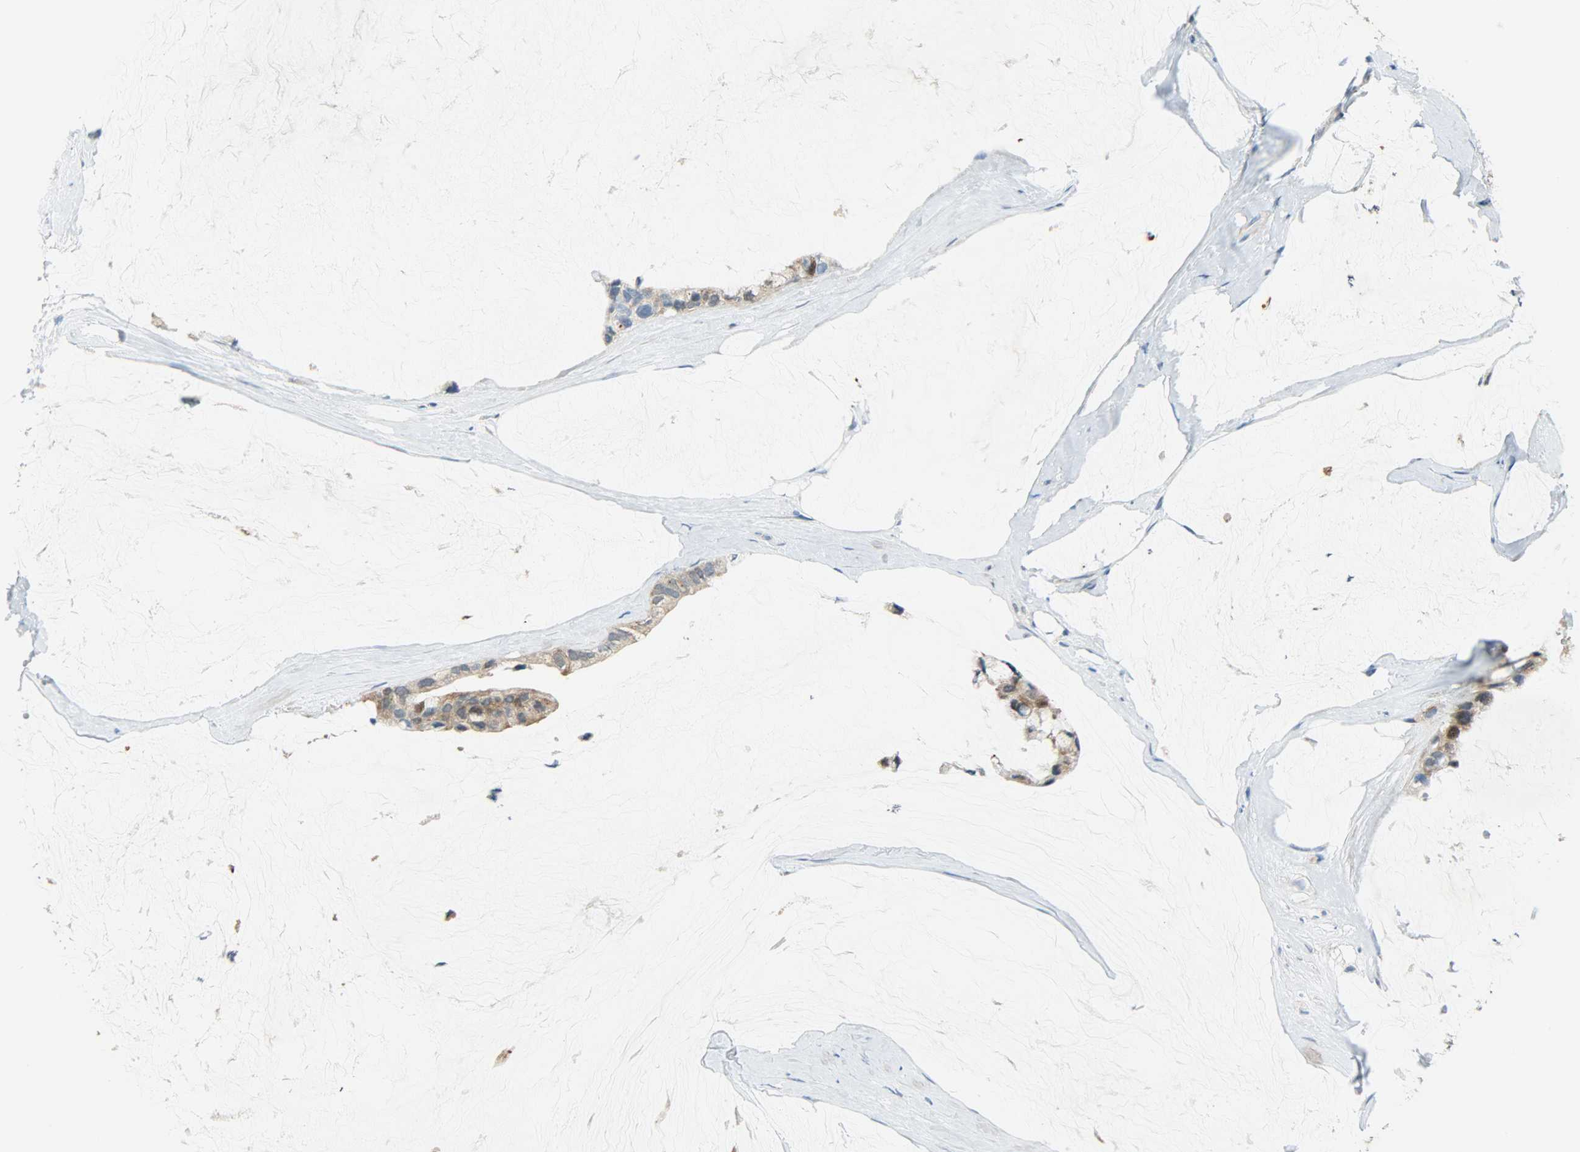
{"staining": {"intensity": "moderate", "quantity": ">75%", "location": "cytoplasmic/membranous"}, "tissue": "ovarian cancer", "cell_type": "Tumor cells", "image_type": "cancer", "snomed": [{"axis": "morphology", "description": "Cystadenocarcinoma, mucinous, NOS"}, {"axis": "topography", "description": "Ovary"}], "caption": "Immunohistochemistry (IHC) of human ovarian cancer displays medium levels of moderate cytoplasmic/membranous staining in about >75% of tumor cells. The staining was performed using DAB (3,3'-diaminobenzidine) to visualize the protein expression in brown, while the nuclei were stained in blue with hematoxylin (Magnification: 20x).", "gene": "PPP1R1B", "patient": {"sex": "female", "age": 39}}